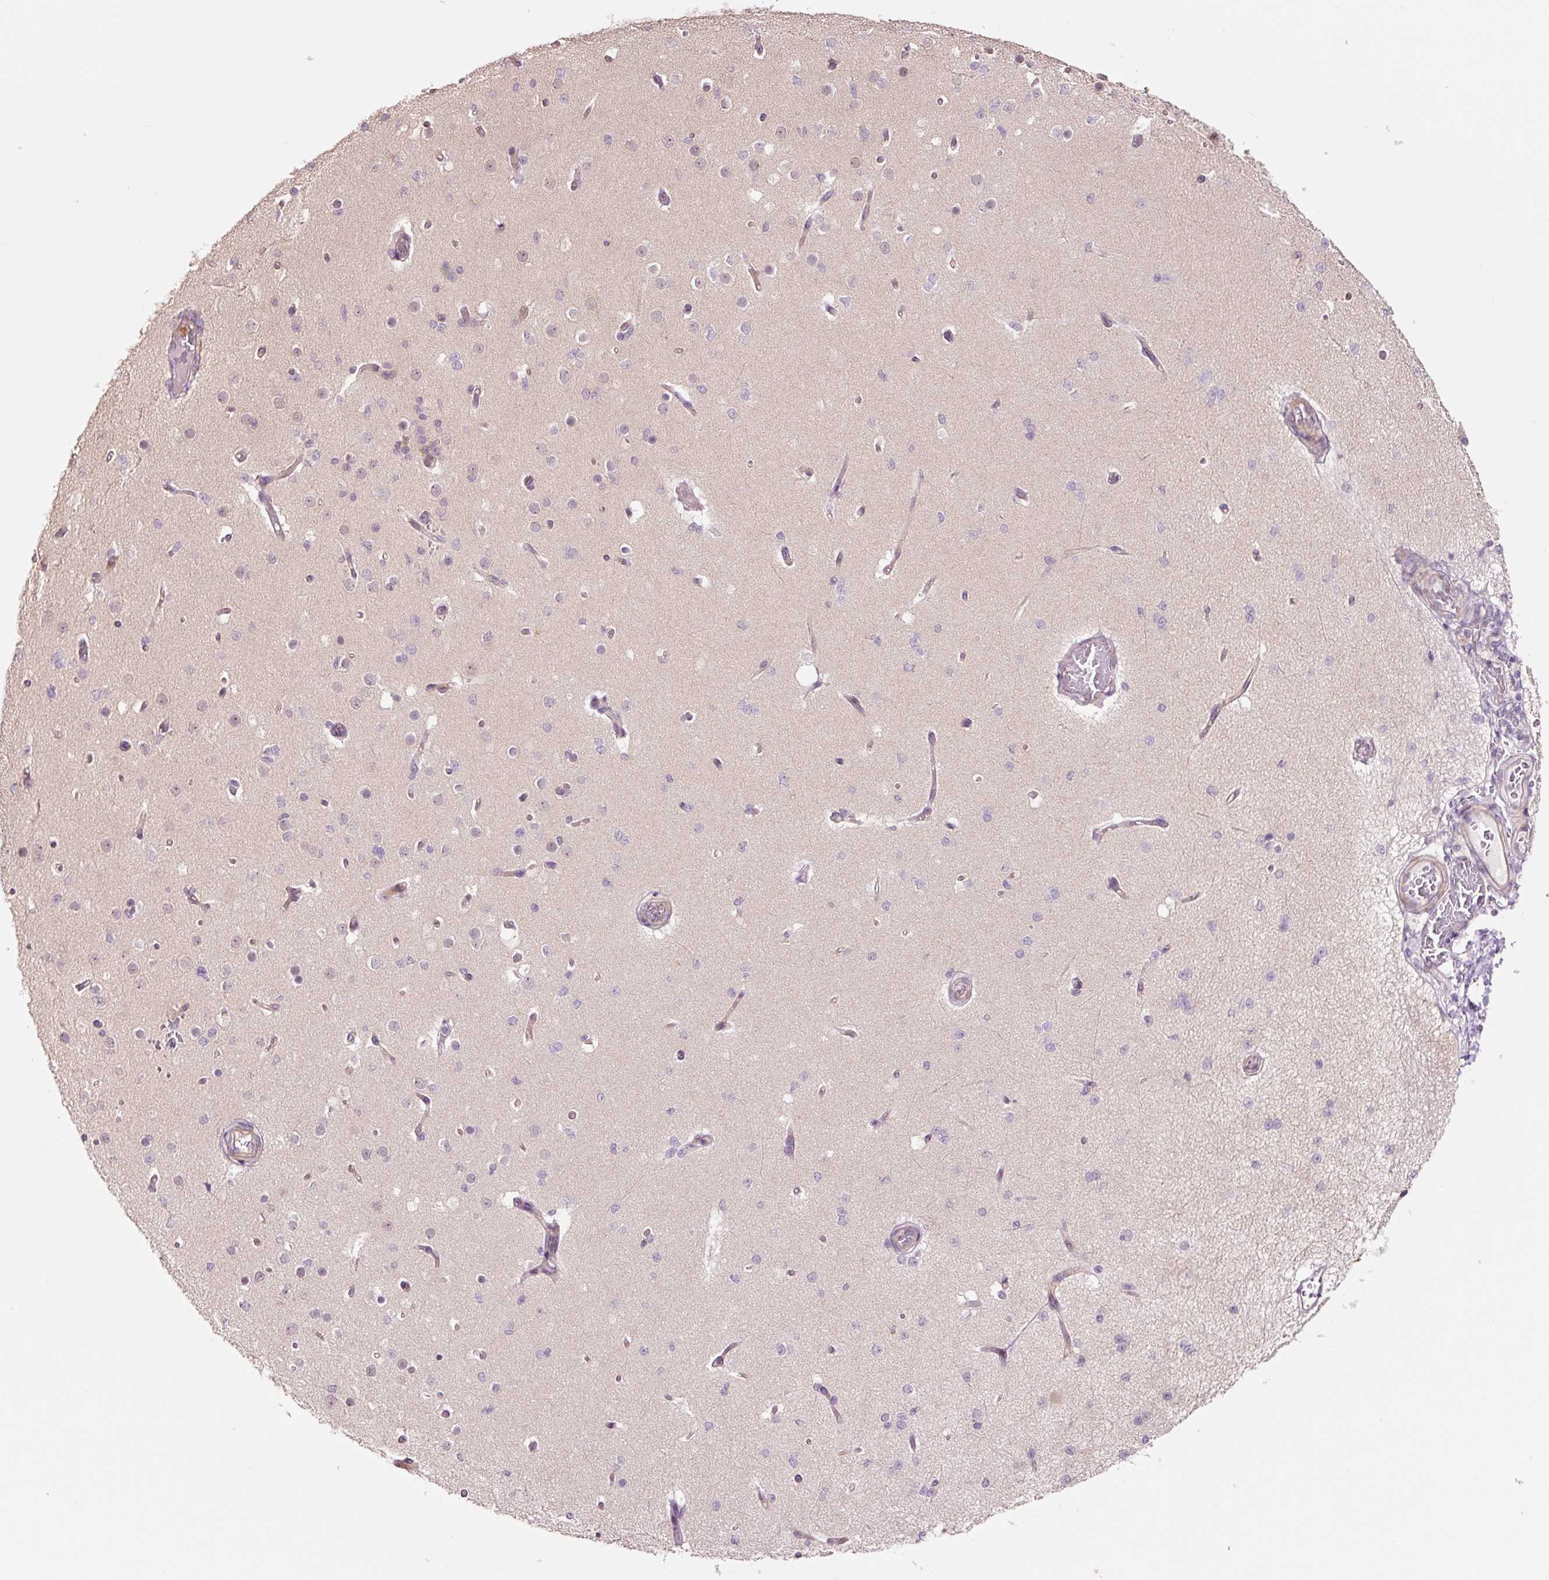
{"staining": {"intensity": "weak", "quantity": "<25%", "location": "cytoplasmic/membranous"}, "tissue": "cerebral cortex", "cell_type": "Endothelial cells", "image_type": "normal", "snomed": [{"axis": "morphology", "description": "Normal tissue, NOS"}, {"axis": "morphology", "description": "Inflammation, NOS"}, {"axis": "topography", "description": "Cerebral cortex"}], "caption": "Immunohistochemistry of unremarkable cerebral cortex demonstrates no expression in endothelial cells.", "gene": "FBXL14", "patient": {"sex": "male", "age": 6}}